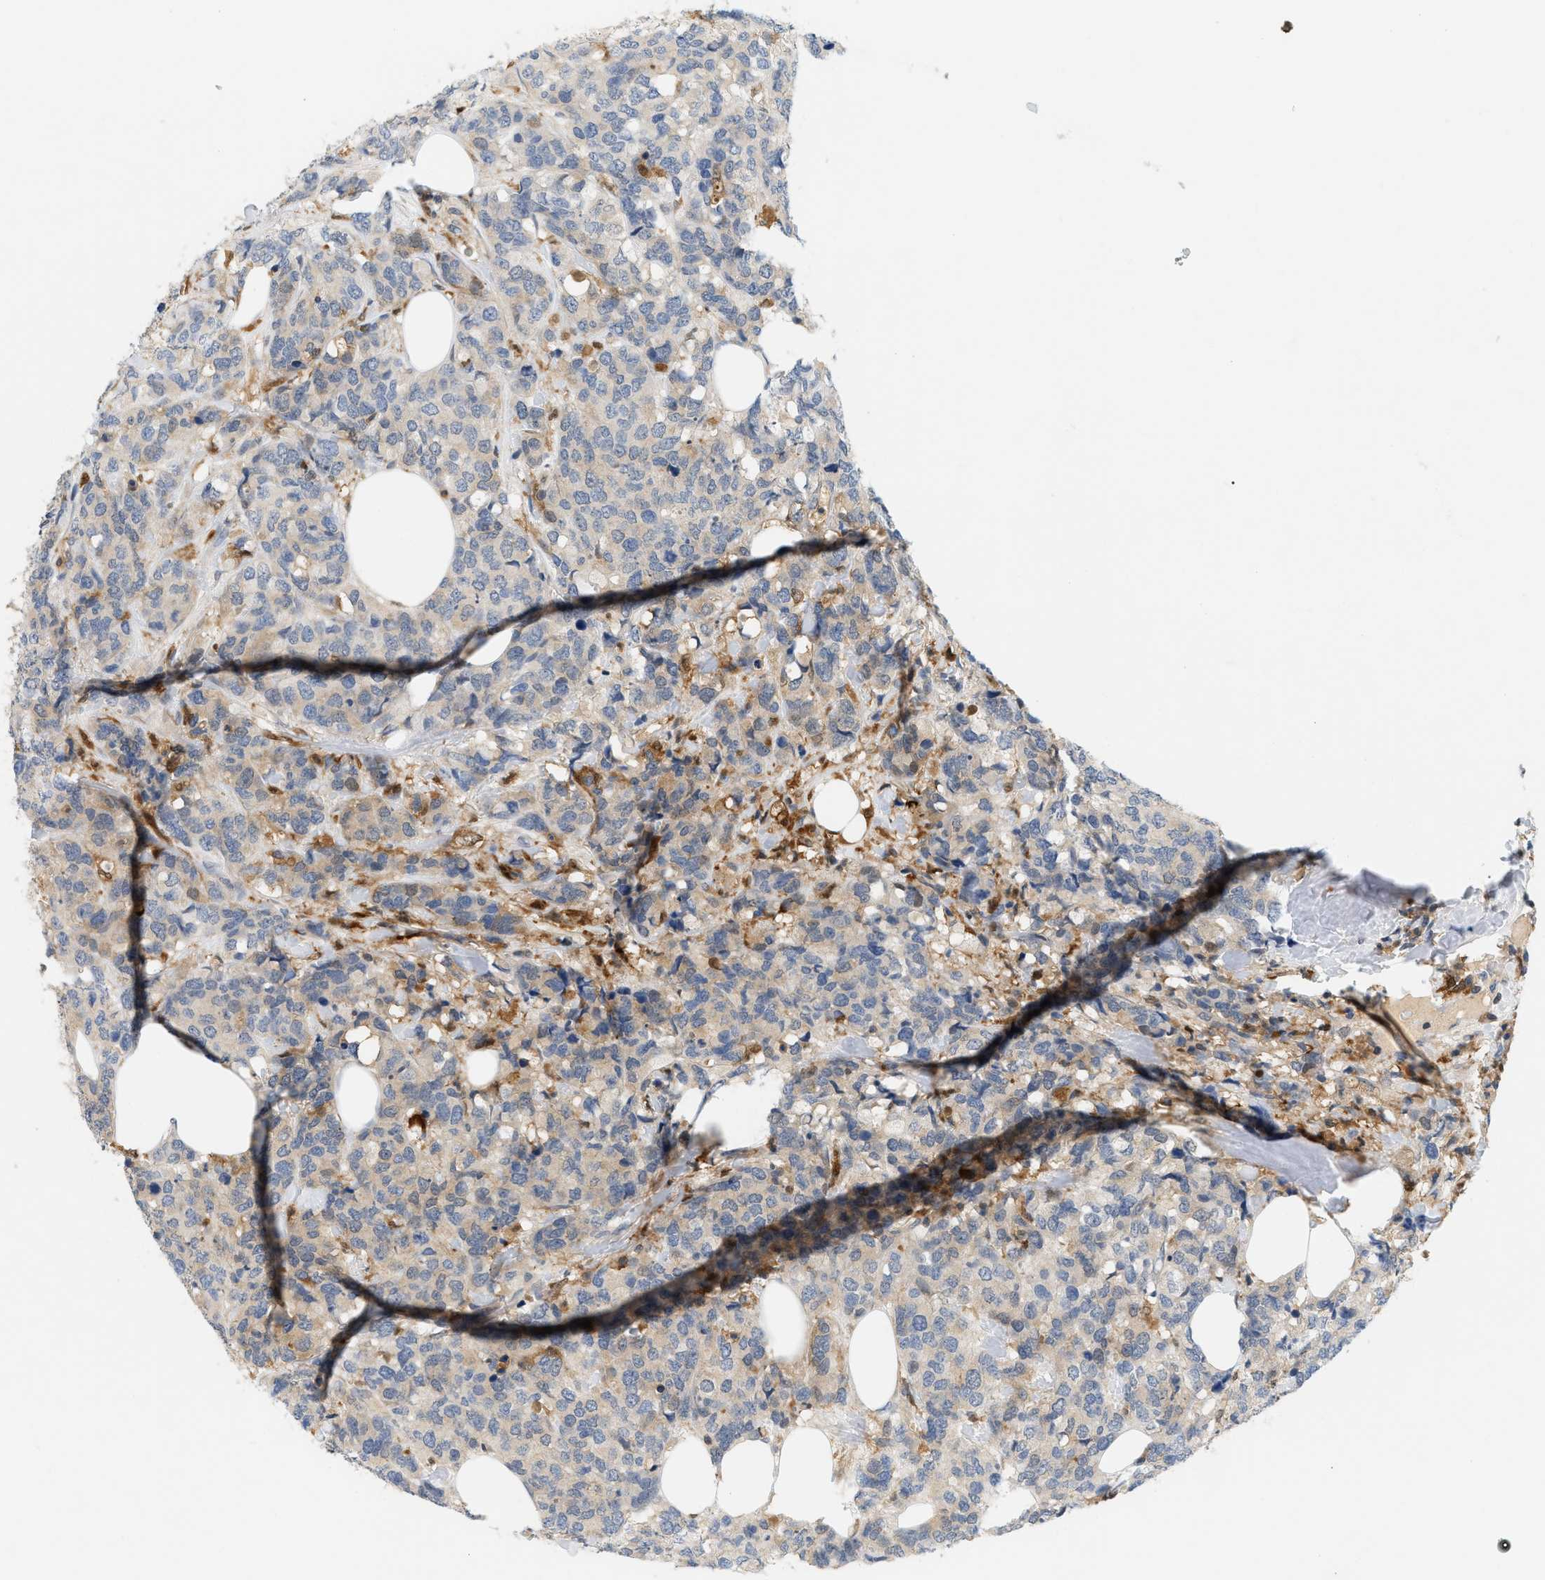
{"staining": {"intensity": "weak", "quantity": "25%-75%", "location": "cytoplasmic/membranous"}, "tissue": "breast cancer", "cell_type": "Tumor cells", "image_type": "cancer", "snomed": [{"axis": "morphology", "description": "Lobular carcinoma"}, {"axis": "topography", "description": "Breast"}], "caption": "Immunohistochemistry staining of lobular carcinoma (breast), which demonstrates low levels of weak cytoplasmic/membranous positivity in approximately 25%-75% of tumor cells indicating weak cytoplasmic/membranous protein positivity. The staining was performed using DAB (3,3'-diaminobenzidine) (brown) for protein detection and nuclei were counterstained in hematoxylin (blue).", "gene": "PYCARD", "patient": {"sex": "female", "age": 59}}